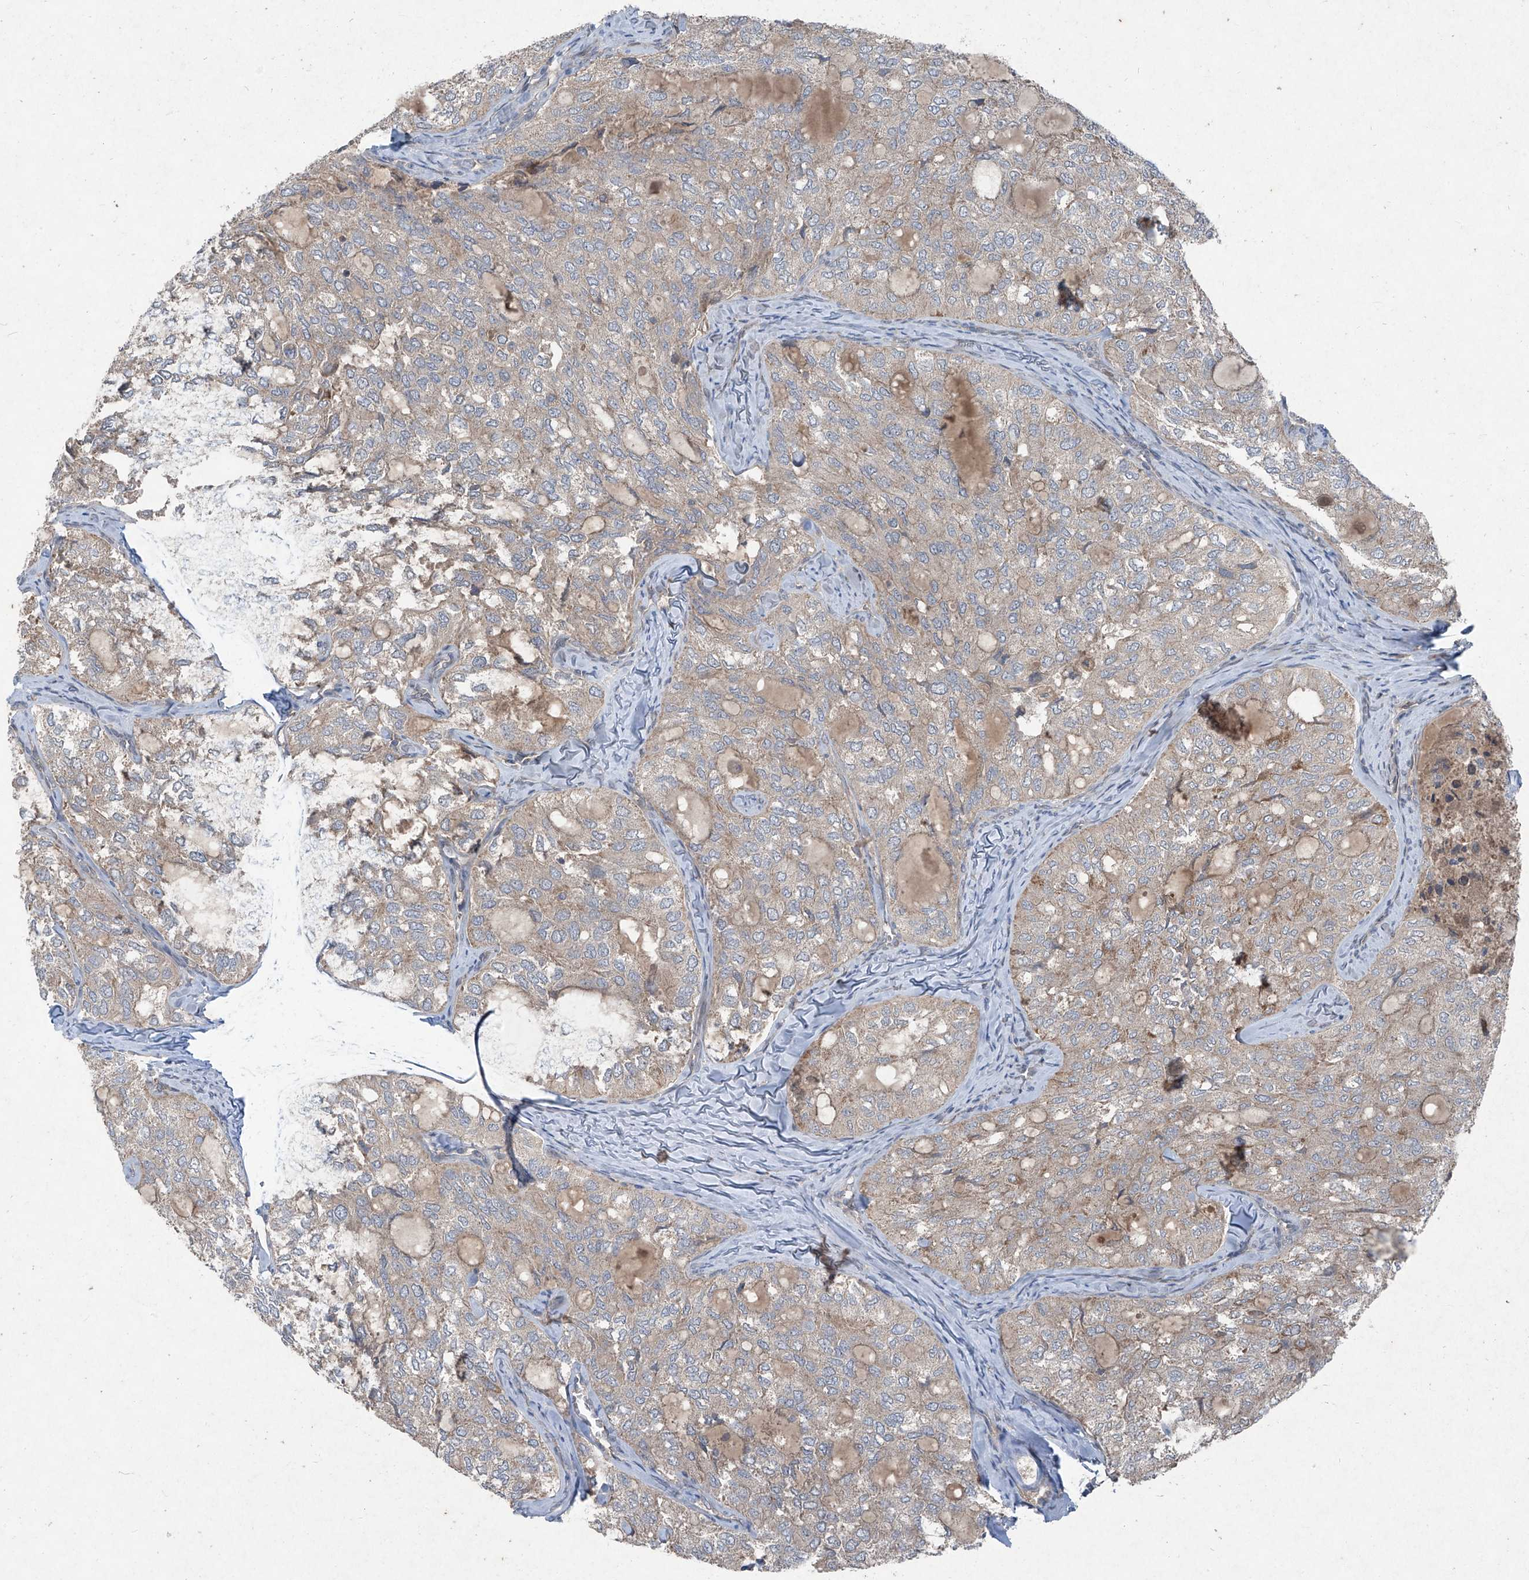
{"staining": {"intensity": "weak", "quantity": "<25%", "location": "cytoplasmic/membranous"}, "tissue": "thyroid cancer", "cell_type": "Tumor cells", "image_type": "cancer", "snomed": [{"axis": "morphology", "description": "Follicular adenoma carcinoma, NOS"}, {"axis": "topography", "description": "Thyroid gland"}], "caption": "Image shows no protein expression in tumor cells of thyroid cancer tissue. The staining was performed using DAB to visualize the protein expression in brown, while the nuclei were stained in blue with hematoxylin (Magnification: 20x).", "gene": "FOXRED2", "patient": {"sex": "male", "age": 75}}